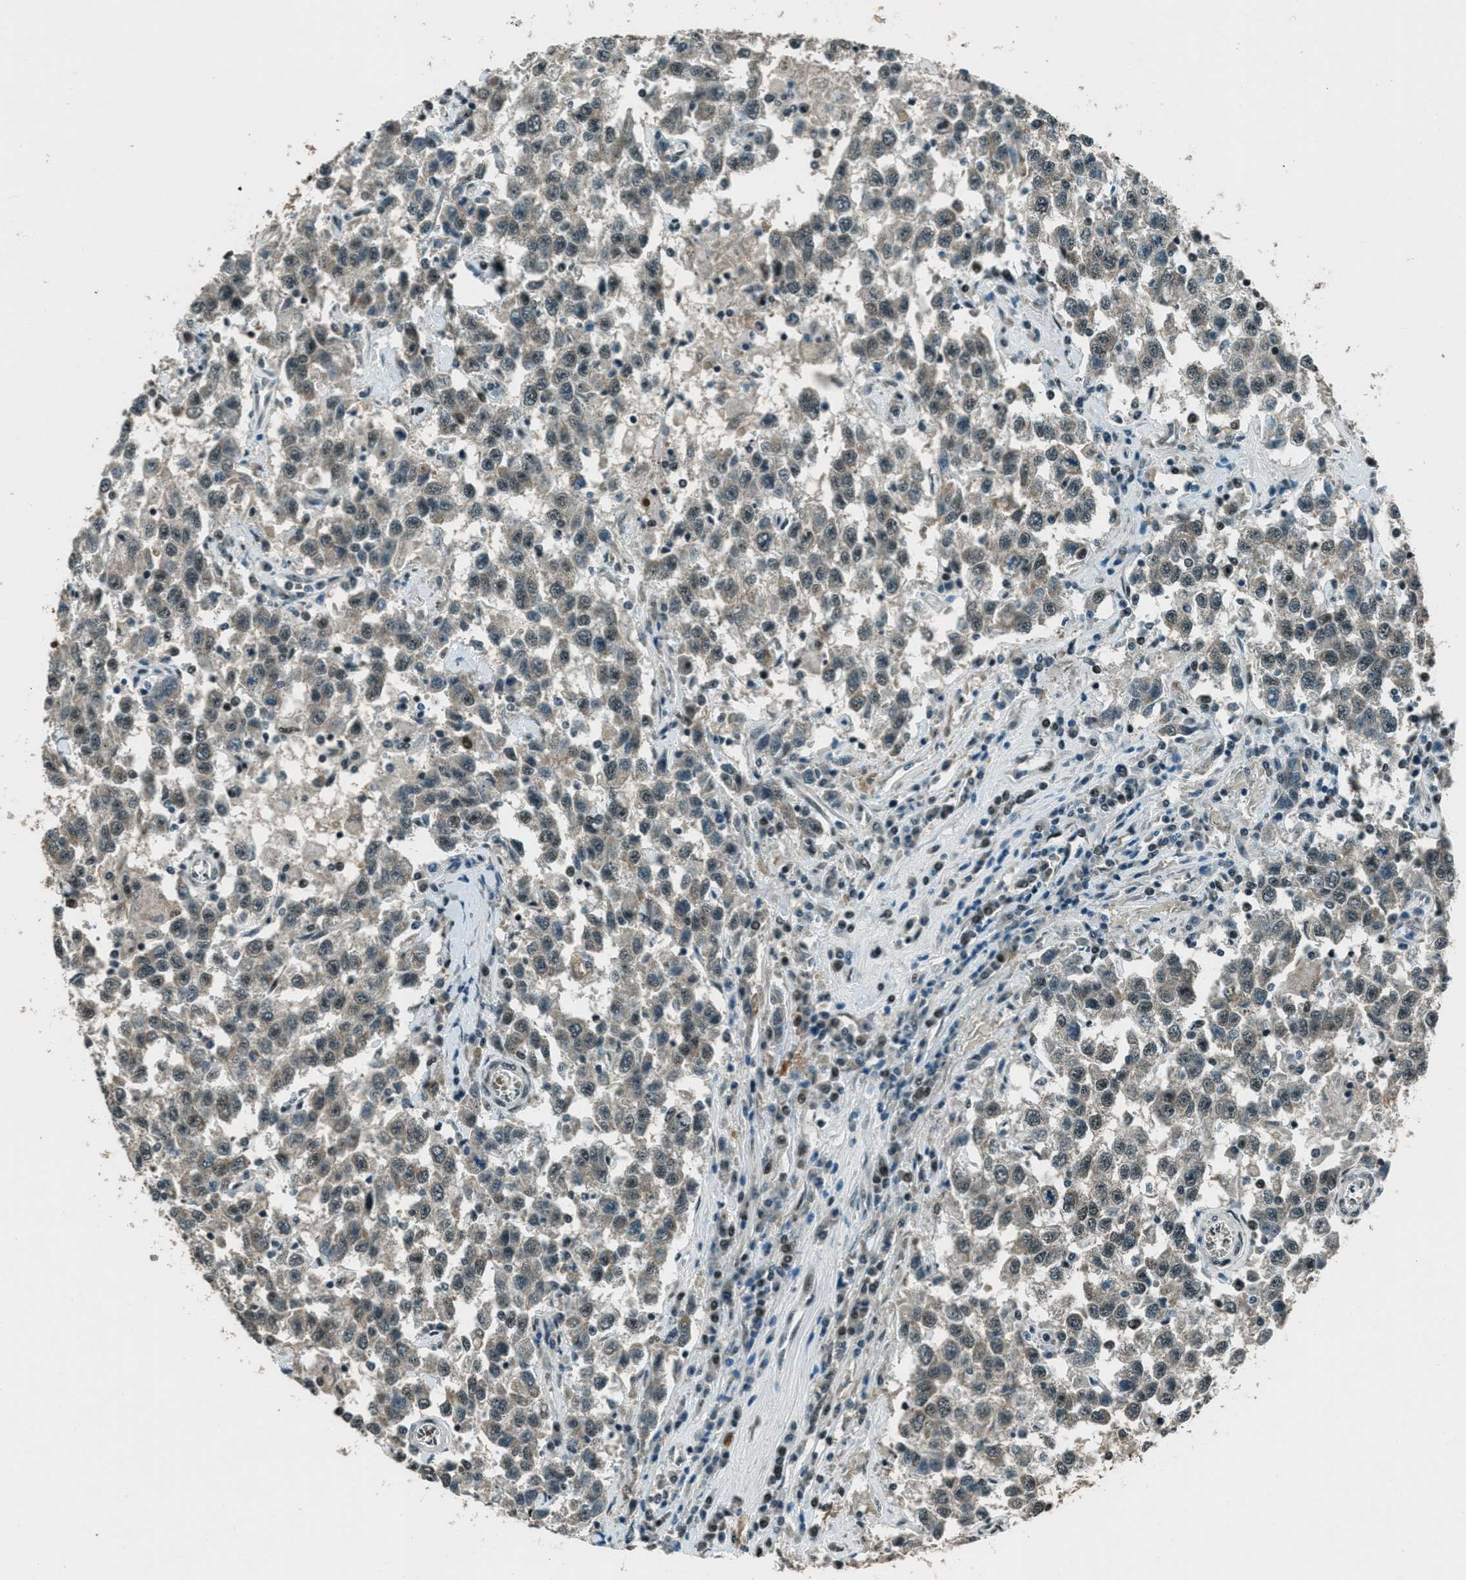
{"staining": {"intensity": "weak", "quantity": "<25%", "location": "cytoplasmic/membranous"}, "tissue": "testis cancer", "cell_type": "Tumor cells", "image_type": "cancer", "snomed": [{"axis": "morphology", "description": "Seminoma, NOS"}, {"axis": "topography", "description": "Testis"}], "caption": "High power microscopy image of an immunohistochemistry image of testis cancer, revealing no significant staining in tumor cells.", "gene": "TARDBP", "patient": {"sex": "male", "age": 41}}